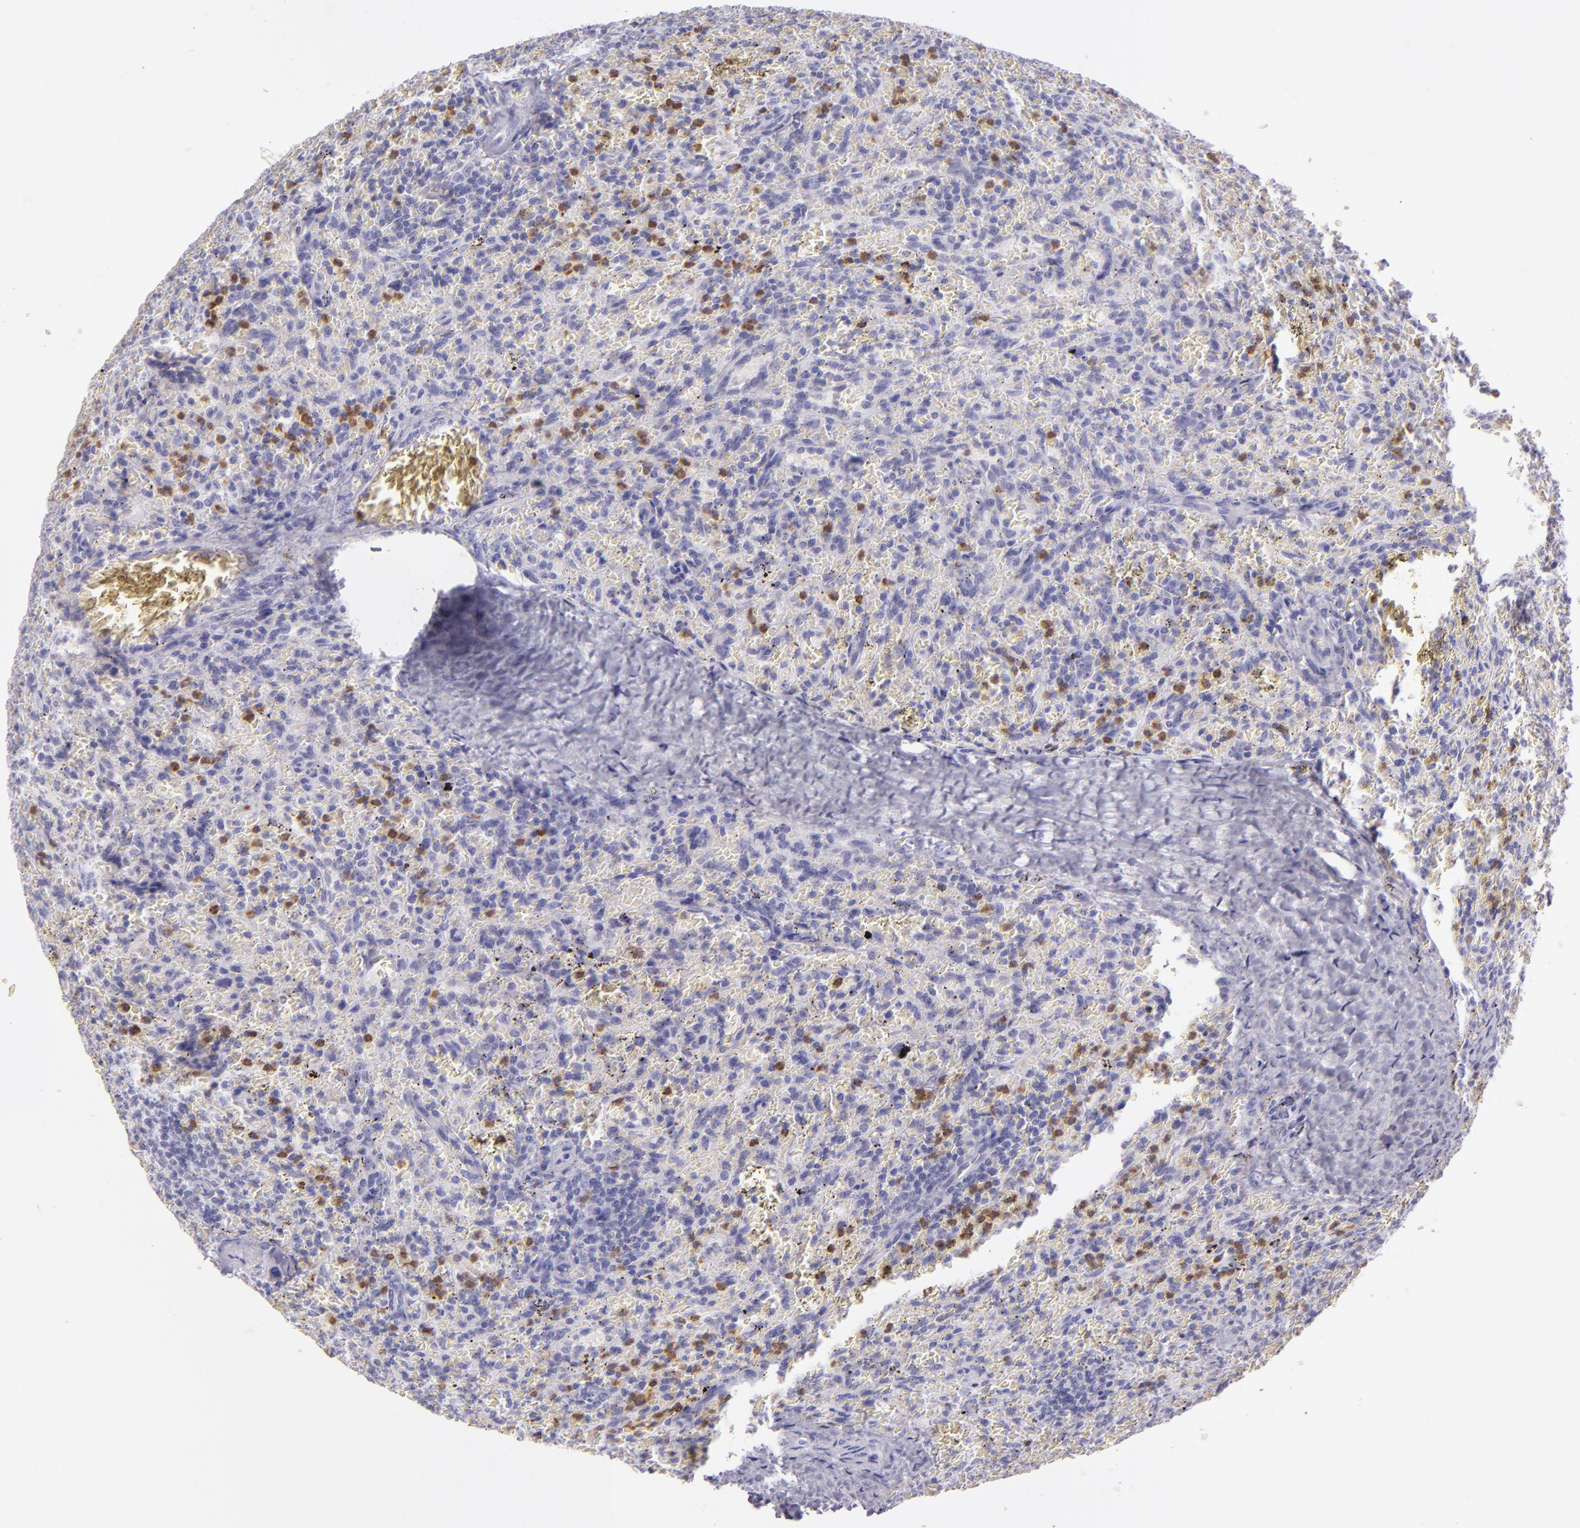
{"staining": {"intensity": "negative", "quantity": "none", "location": "none"}, "tissue": "lymphoma", "cell_type": "Tumor cells", "image_type": "cancer", "snomed": [{"axis": "morphology", "description": "Malignant lymphoma, non-Hodgkin's type, Low grade"}, {"axis": "topography", "description": "Spleen"}], "caption": "A histopathology image of human lymphoma is negative for staining in tumor cells.", "gene": "CEACAM1", "patient": {"sex": "female", "age": 64}}